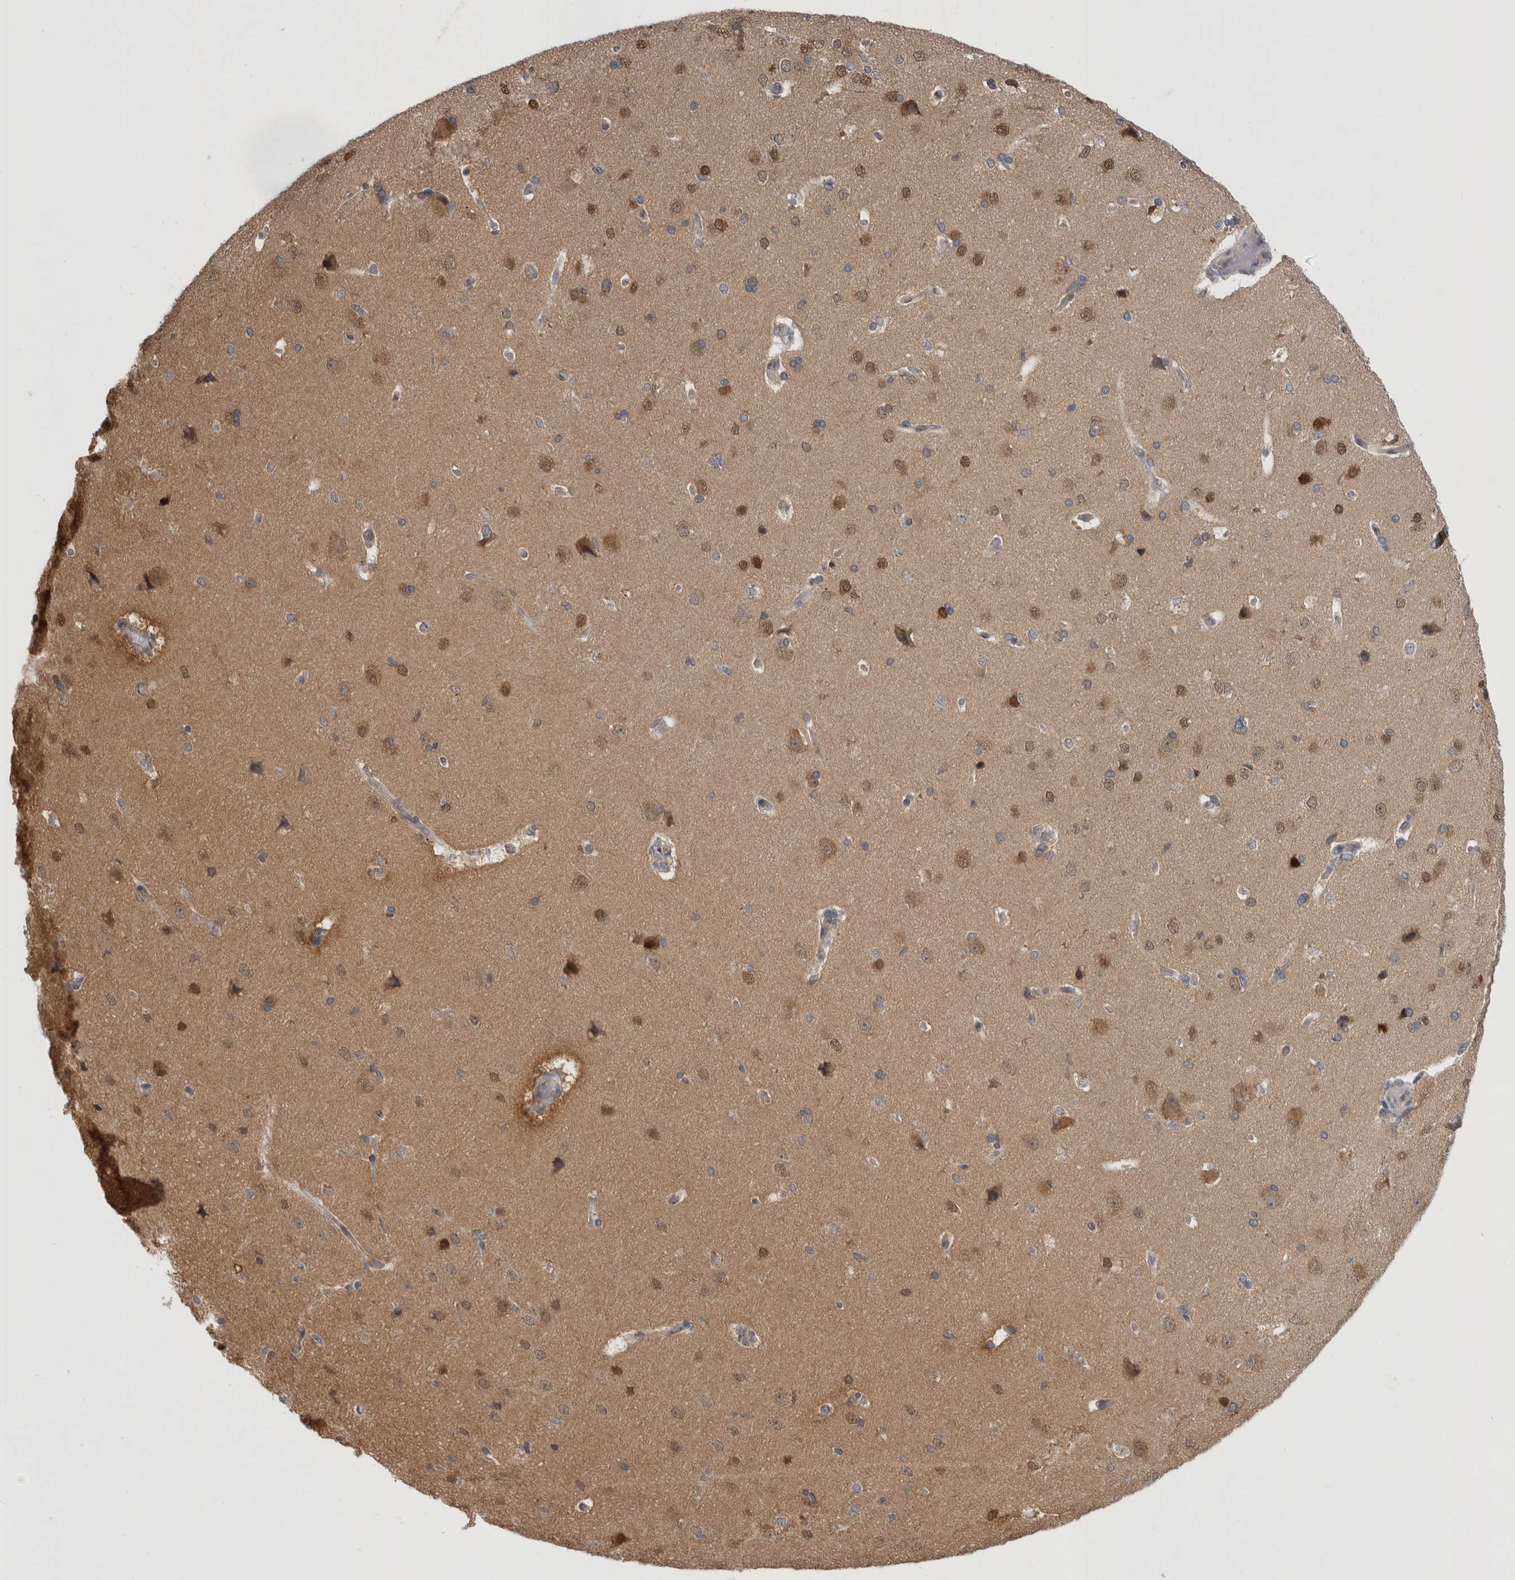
{"staining": {"intensity": "negative", "quantity": "none", "location": "none"}, "tissue": "cerebral cortex", "cell_type": "Endothelial cells", "image_type": "normal", "snomed": [{"axis": "morphology", "description": "Normal tissue, NOS"}, {"axis": "topography", "description": "Cerebral cortex"}], "caption": "IHC histopathology image of unremarkable human cerebral cortex stained for a protein (brown), which displays no positivity in endothelial cells.", "gene": "ASTN2", "patient": {"sex": "male", "age": 62}}